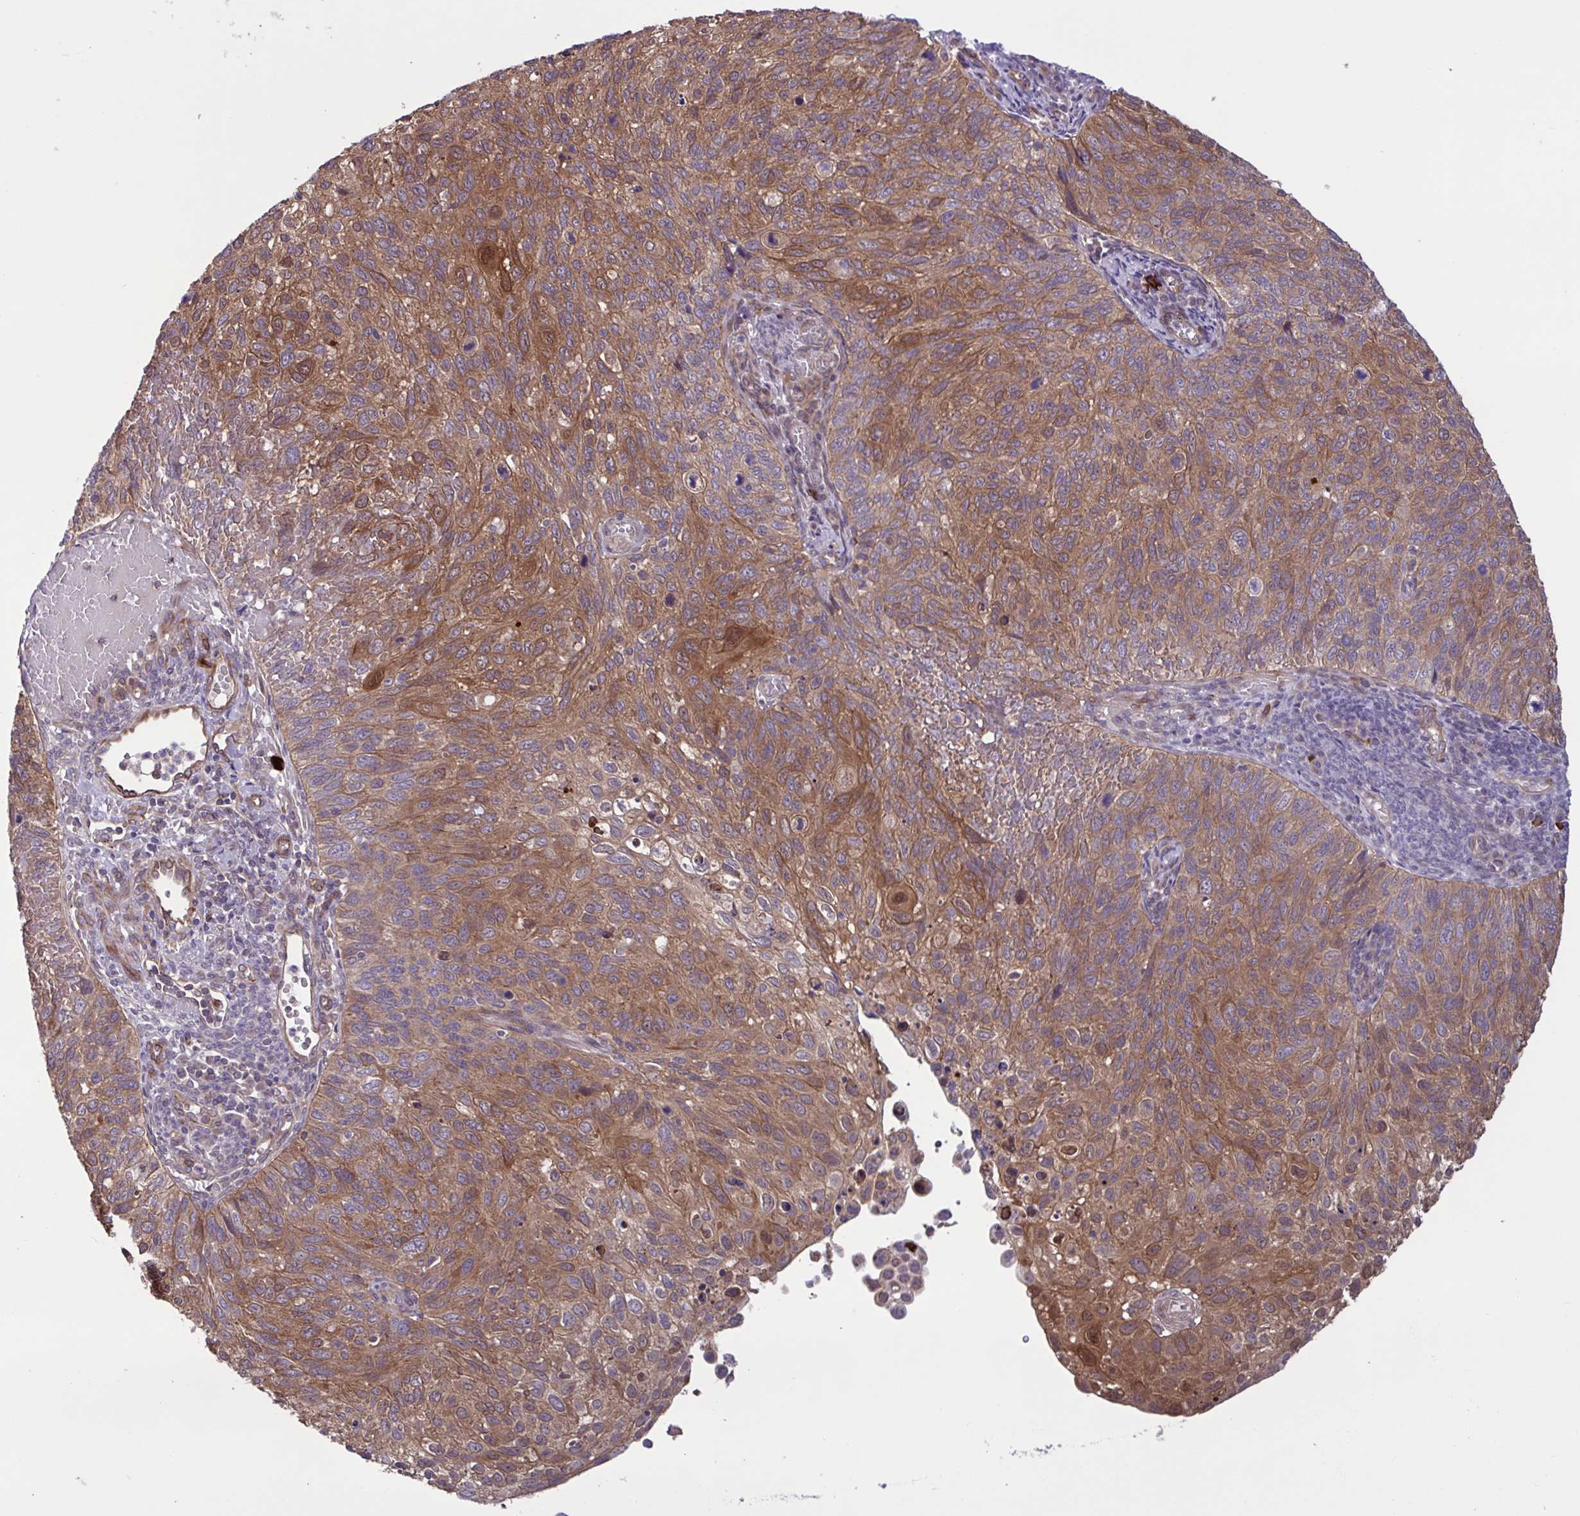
{"staining": {"intensity": "moderate", "quantity": ">75%", "location": "cytoplasmic/membranous,nuclear"}, "tissue": "cervical cancer", "cell_type": "Tumor cells", "image_type": "cancer", "snomed": [{"axis": "morphology", "description": "Squamous cell carcinoma, NOS"}, {"axis": "topography", "description": "Cervix"}], "caption": "Moderate cytoplasmic/membranous and nuclear positivity is appreciated in approximately >75% of tumor cells in squamous cell carcinoma (cervical). The staining was performed using DAB, with brown indicating positive protein expression. Nuclei are stained blue with hematoxylin.", "gene": "GLTP", "patient": {"sex": "female", "age": 70}}